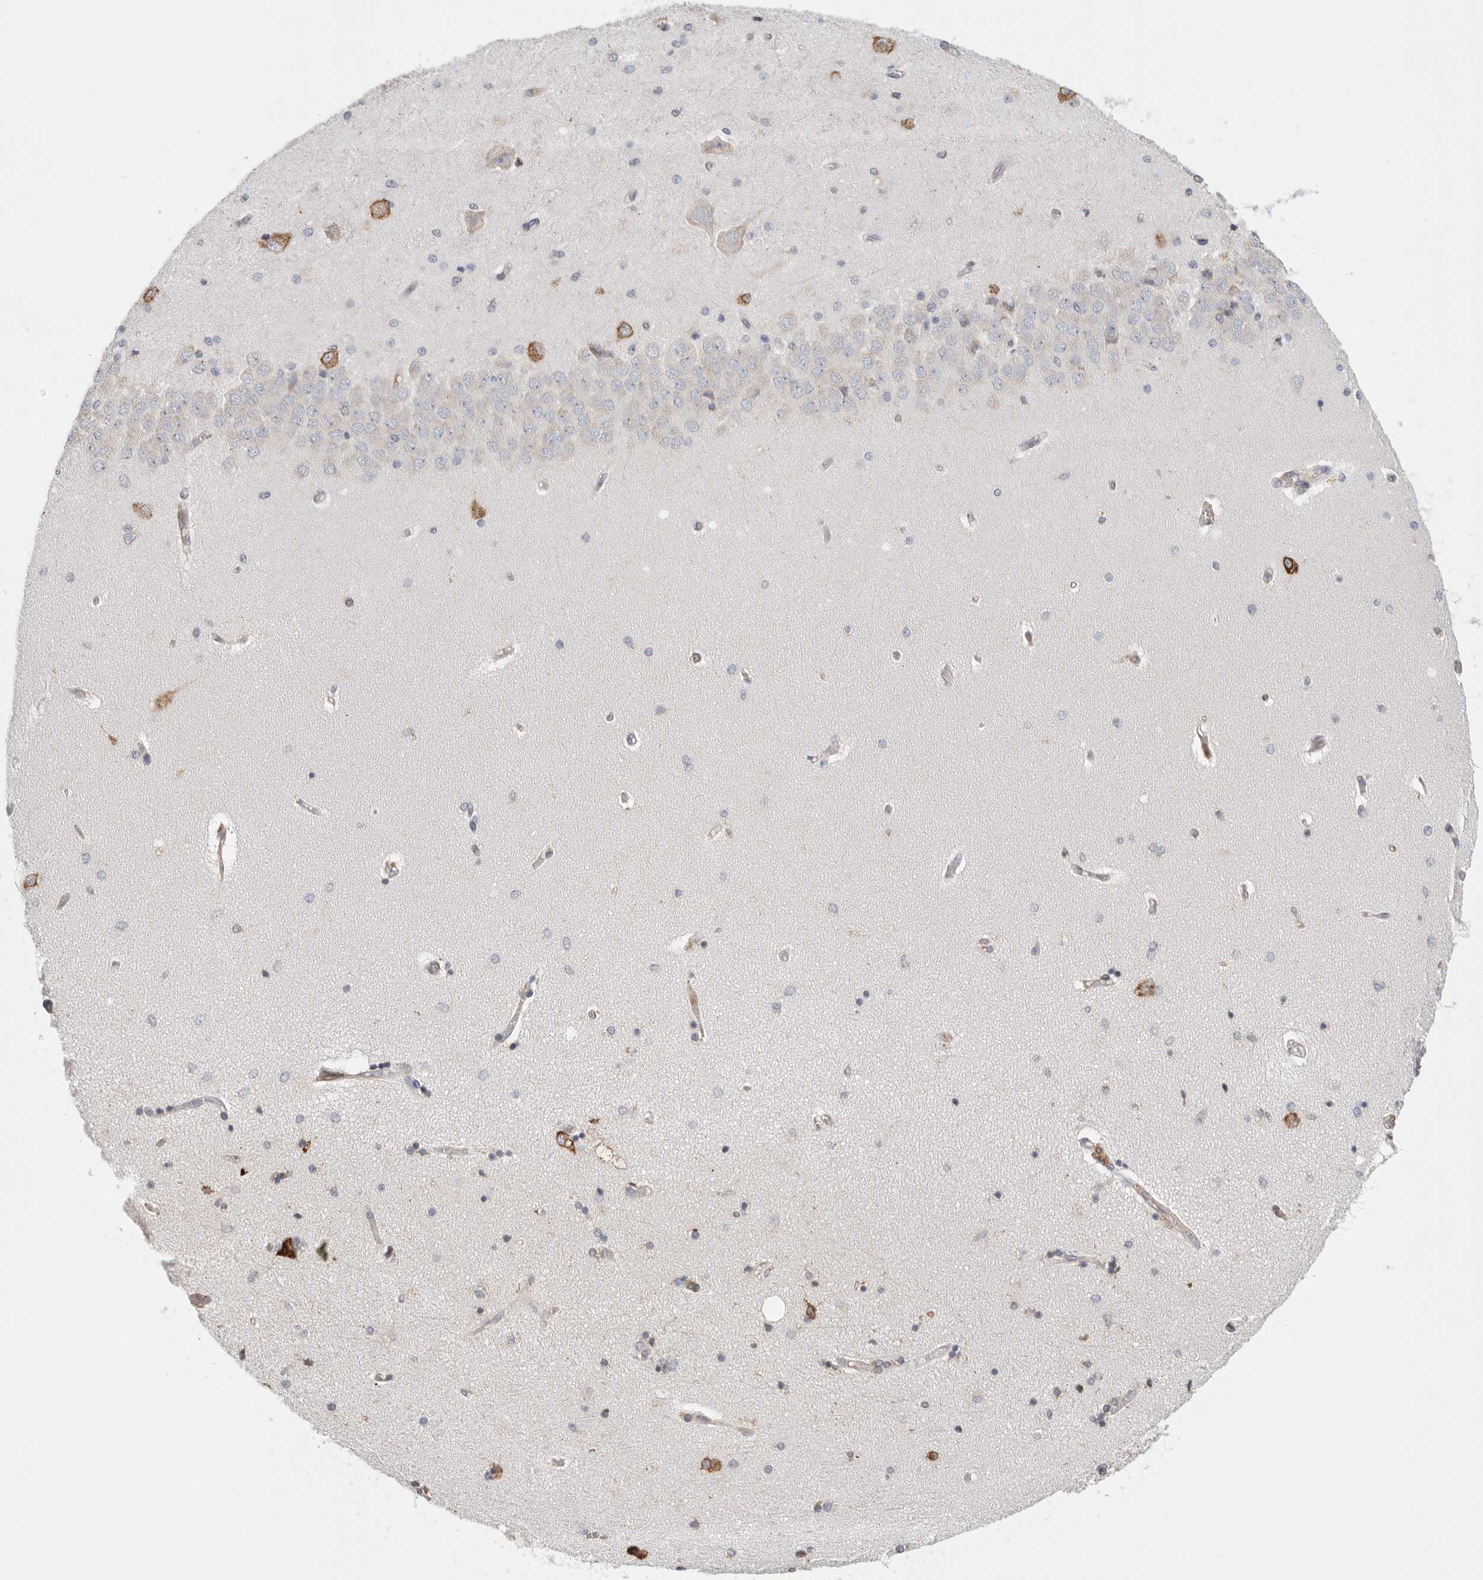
{"staining": {"intensity": "strong", "quantity": "<25%", "location": "cytoplasmic/membranous"}, "tissue": "hippocampus", "cell_type": "Glial cells", "image_type": "normal", "snomed": [{"axis": "morphology", "description": "Normal tissue, NOS"}, {"axis": "topography", "description": "Hippocampus"}], "caption": "There is medium levels of strong cytoplasmic/membranous staining in glial cells of unremarkable hippocampus, as demonstrated by immunohistochemical staining (brown color).", "gene": "BLOC1S5", "patient": {"sex": "female", "age": 54}}